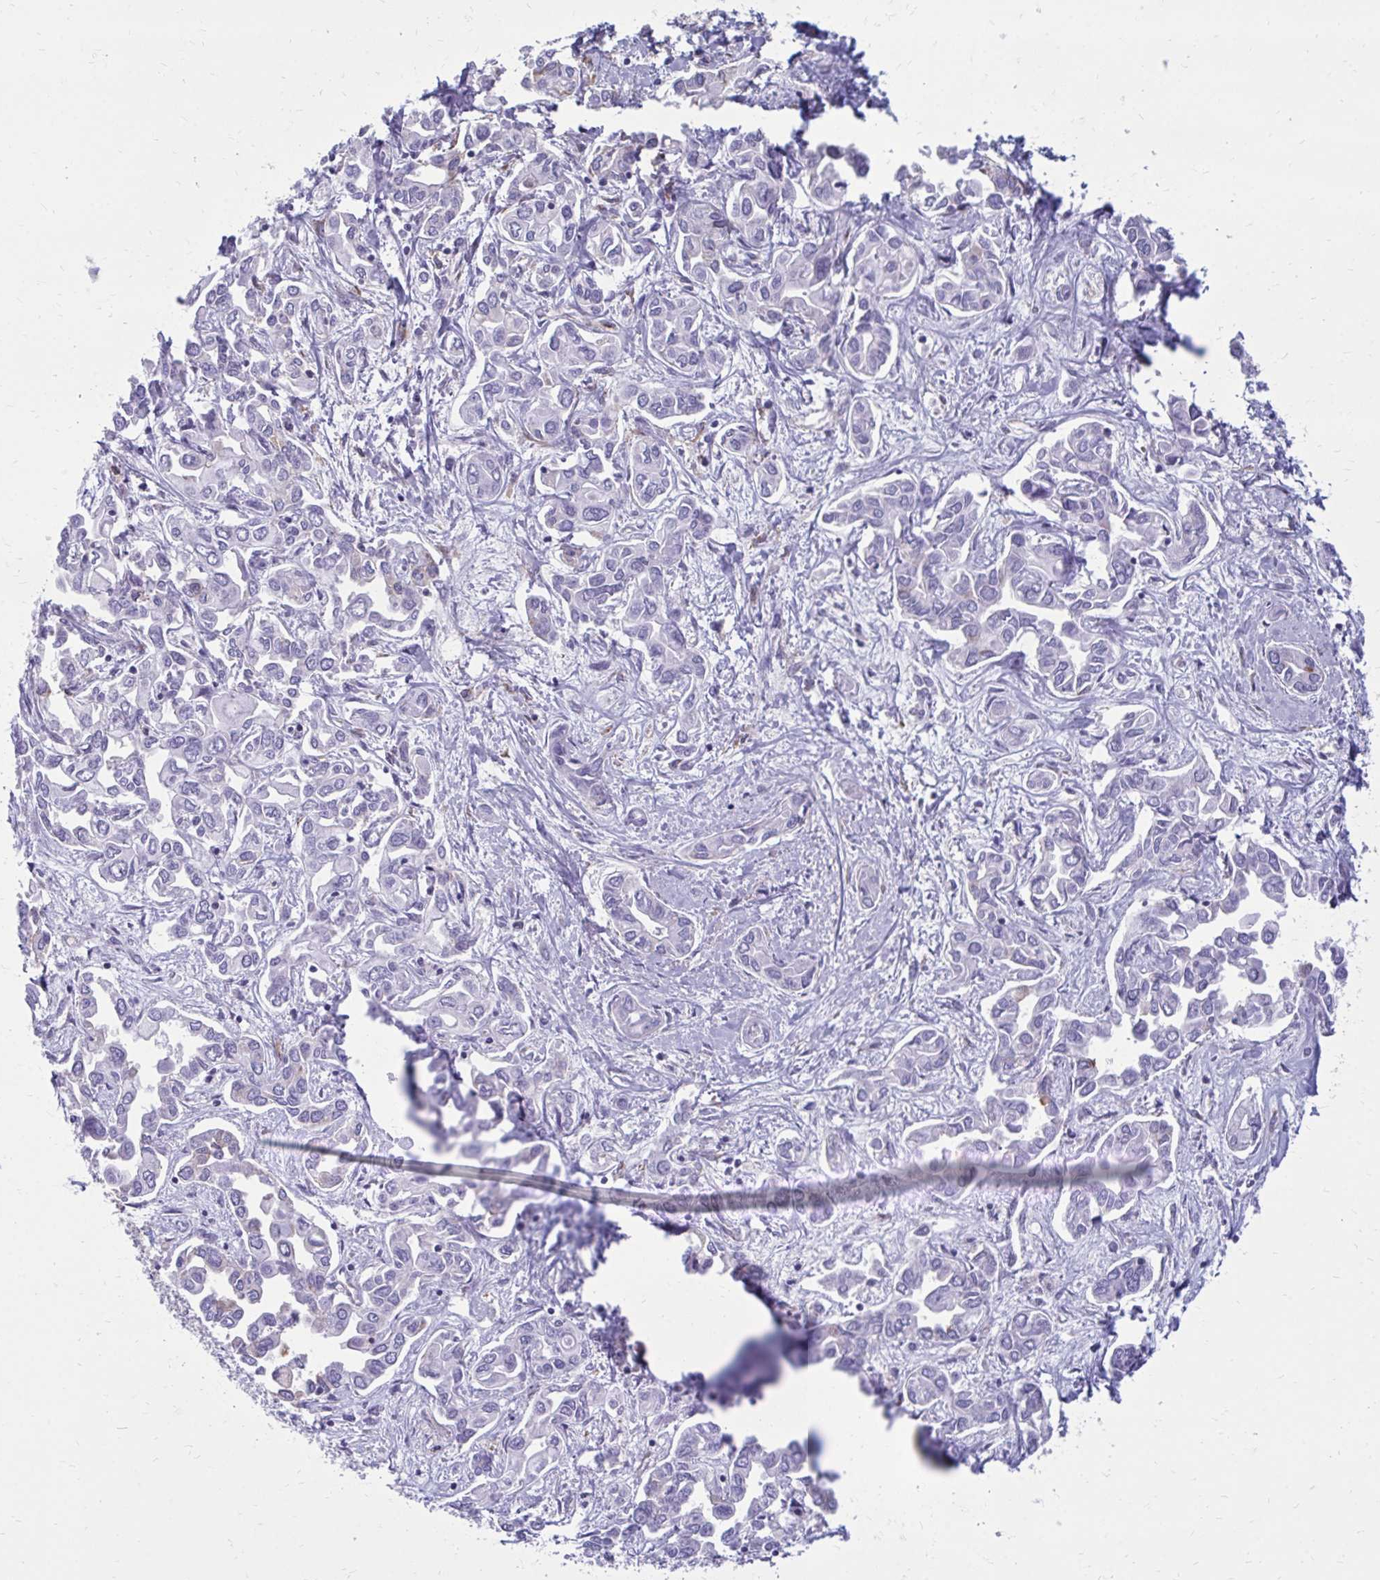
{"staining": {"intensity": "negative", "quantity": "none", "location": "none"}, "tissue": "liver cancer", "cell_type": "Tumor cells", "image_type": "cancer", "snomed": [{"axis": "morphology", "description": "Cholangiocarcinoma"}, {"axis": "topography", "description": "Liver"}], "caption": "DAB (3,3'-diaminobenzidine) immunohistochemical staining of cholangiocarcinoma (liver) exhibits no significant expression in tumor cells. (DAB immunohistochemistry (IHC) with hematoxylin counter stain).", "gene": "CLTA", "patient": {"sex": "female", "age": 64}}